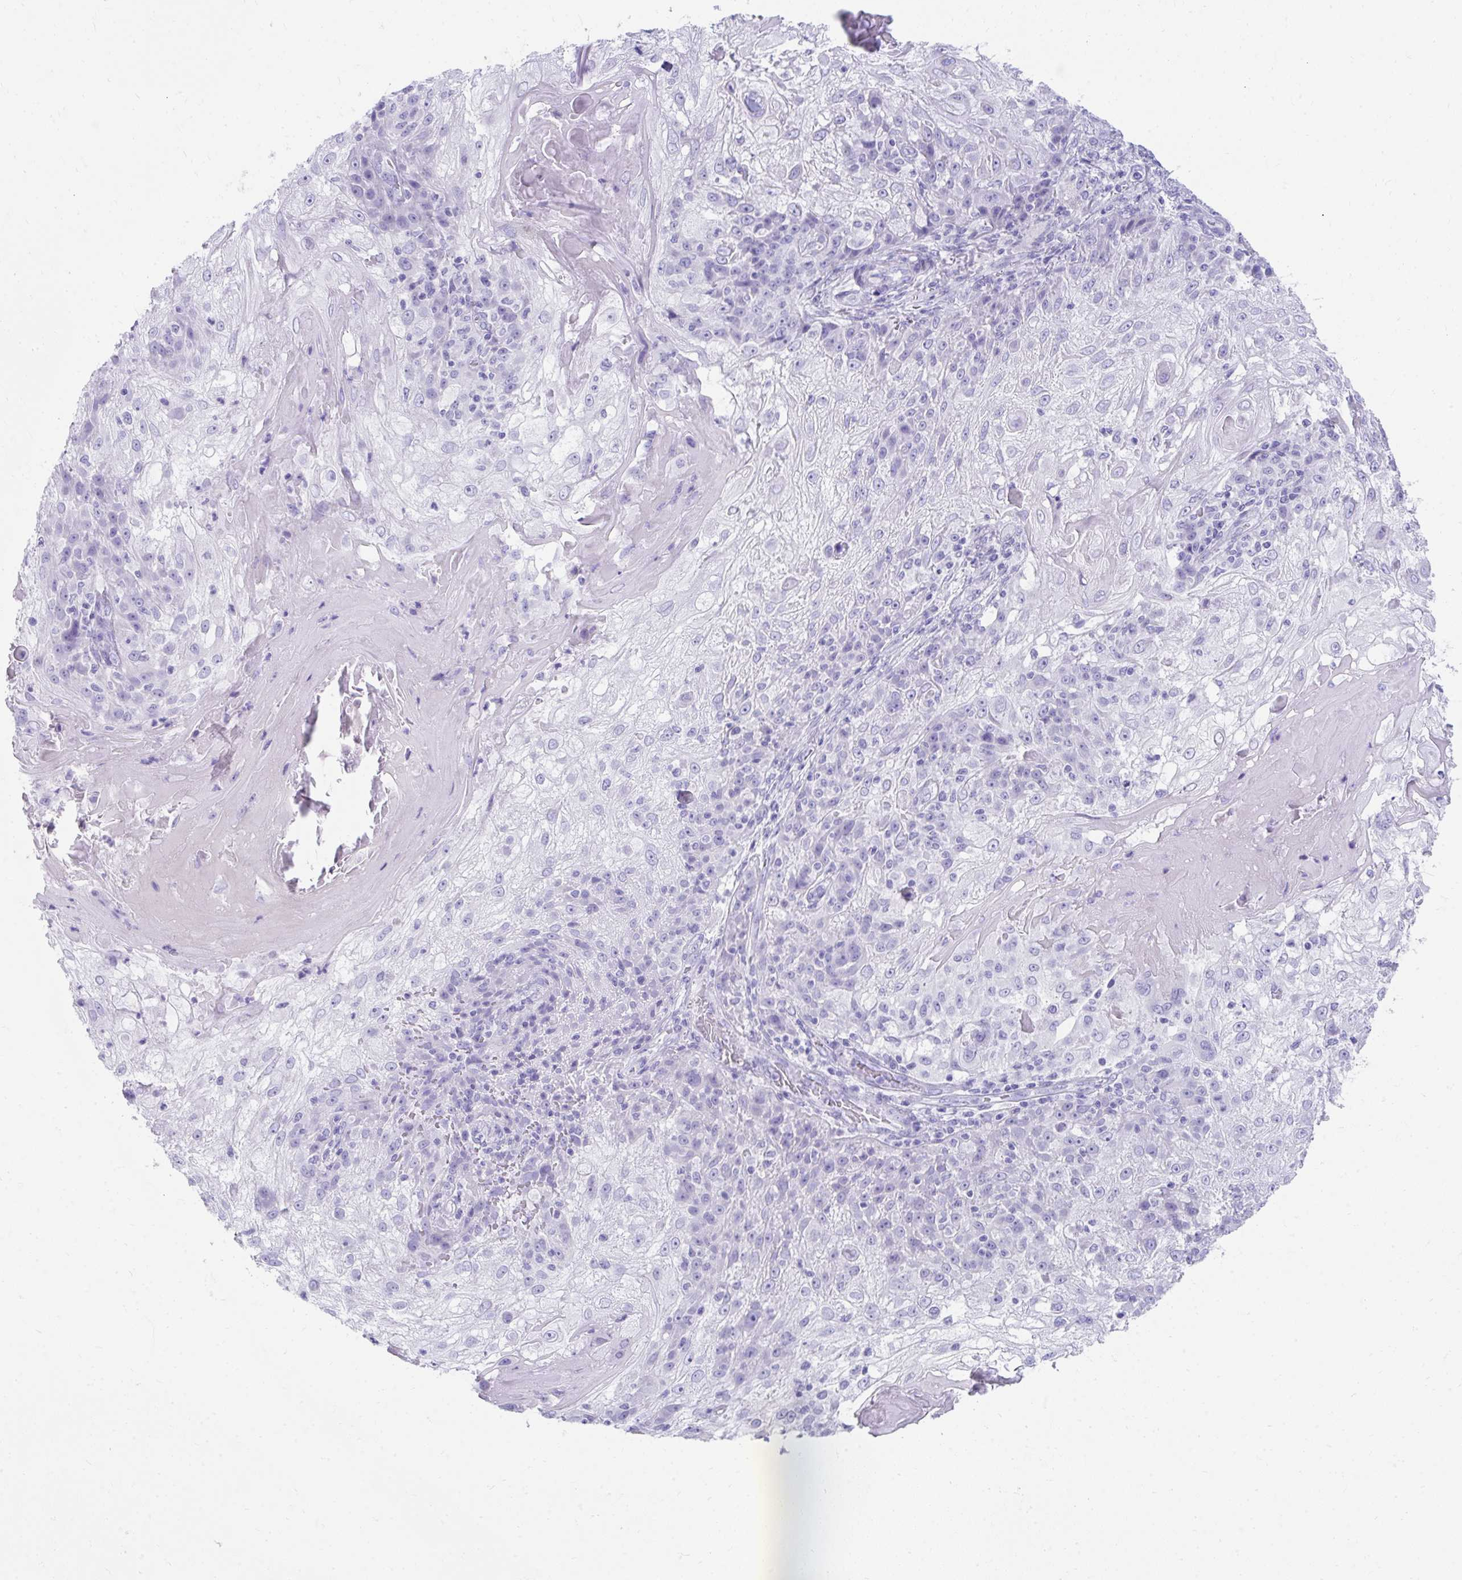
{"staining": {"intensity": "negative", "quantity": "none", "location": "none"}, "tissue": "skin cancer", "cell_type": "Tumor cells", "image_type": "cancer", "snomed": [{"axis": "morphology", "description": "Normal tissue, NOS"}, {"axis": "morphology", "description": "Squamous cell carcinoma, NOS"}, {"axis": "topography", "description": "Skin"}], "caption": "High power microscopy photomicrograph of an IHC micrograph of skin cancer (squamous cell carcinoma), revealing no significant expression in tumor cells. (Stains: DAB (3,3'-diaminobenzidine) immunohistochemistry with hematoxylin counter stain, Microscopy: brightfield microscopy at high magnification).", "gene": "SEC14L3", "patient": {"sex": "female", "age": 83}}